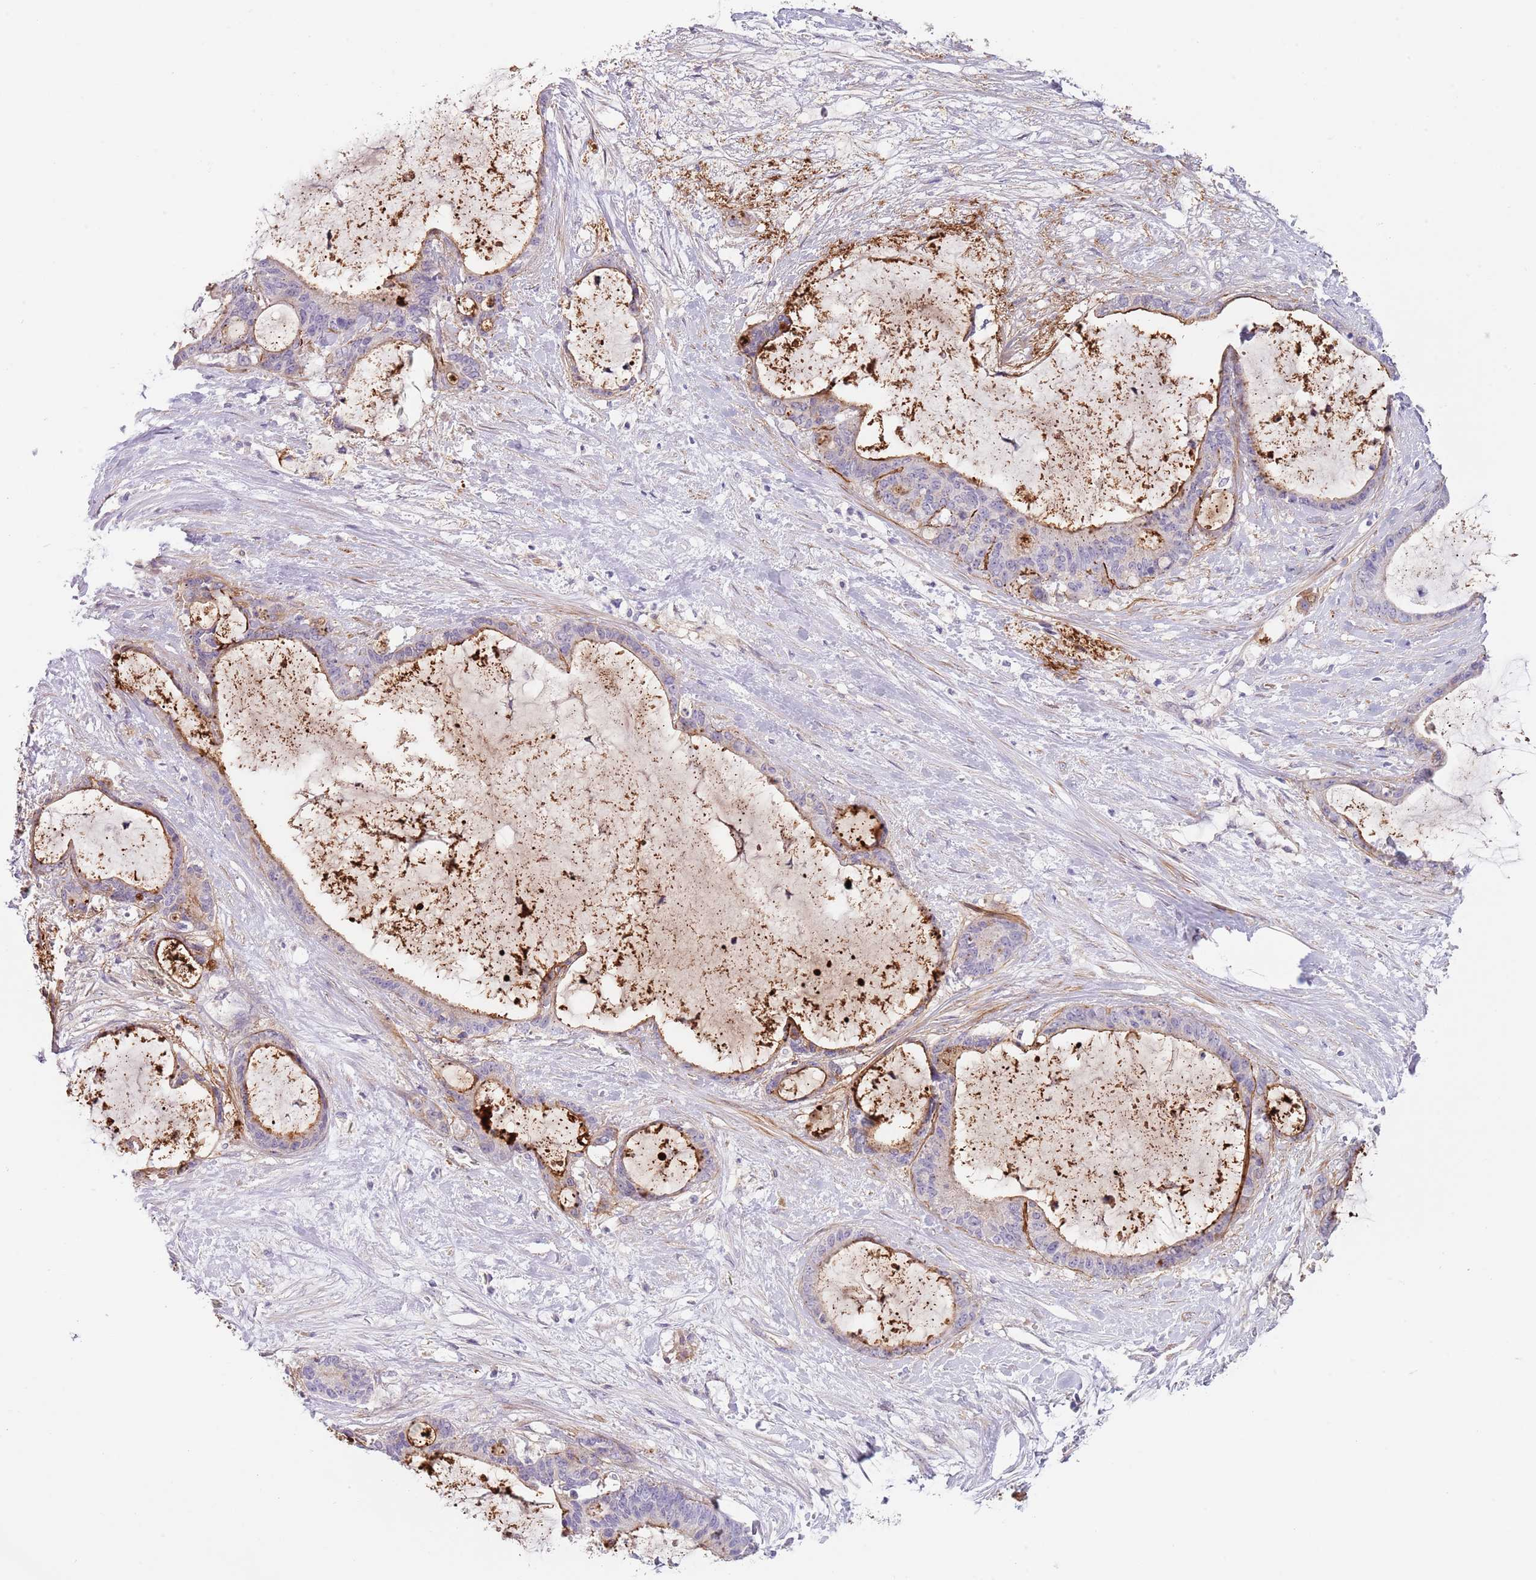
{"staining": {"intensity": "moderate", "quantity": "<25%", "location": "cytoplasmic/membranous"}, "tissue": "liver cancer", "cell_type": "Tumor cells", "image_type": "cancer", "snomed": [{"axis": "morphology", "description": "Normal tissue, NOS"}, {"axis": "morphology", "description": "Cholangiocarcinoma"}, {"axis": "topography", "description": "Liver"}, {"axis": "topography", "description": "Peripheral nerve tissue"}], "caption": "This is a micrograph of immunohistochemistry staining of liver cancer (cholangiocarcinoma), which shows moderate expression in the cytoplasmic/membranous of tumor cells.", "gene": "TINAGL1", "patient": {"sex": "female", "age": 73}}